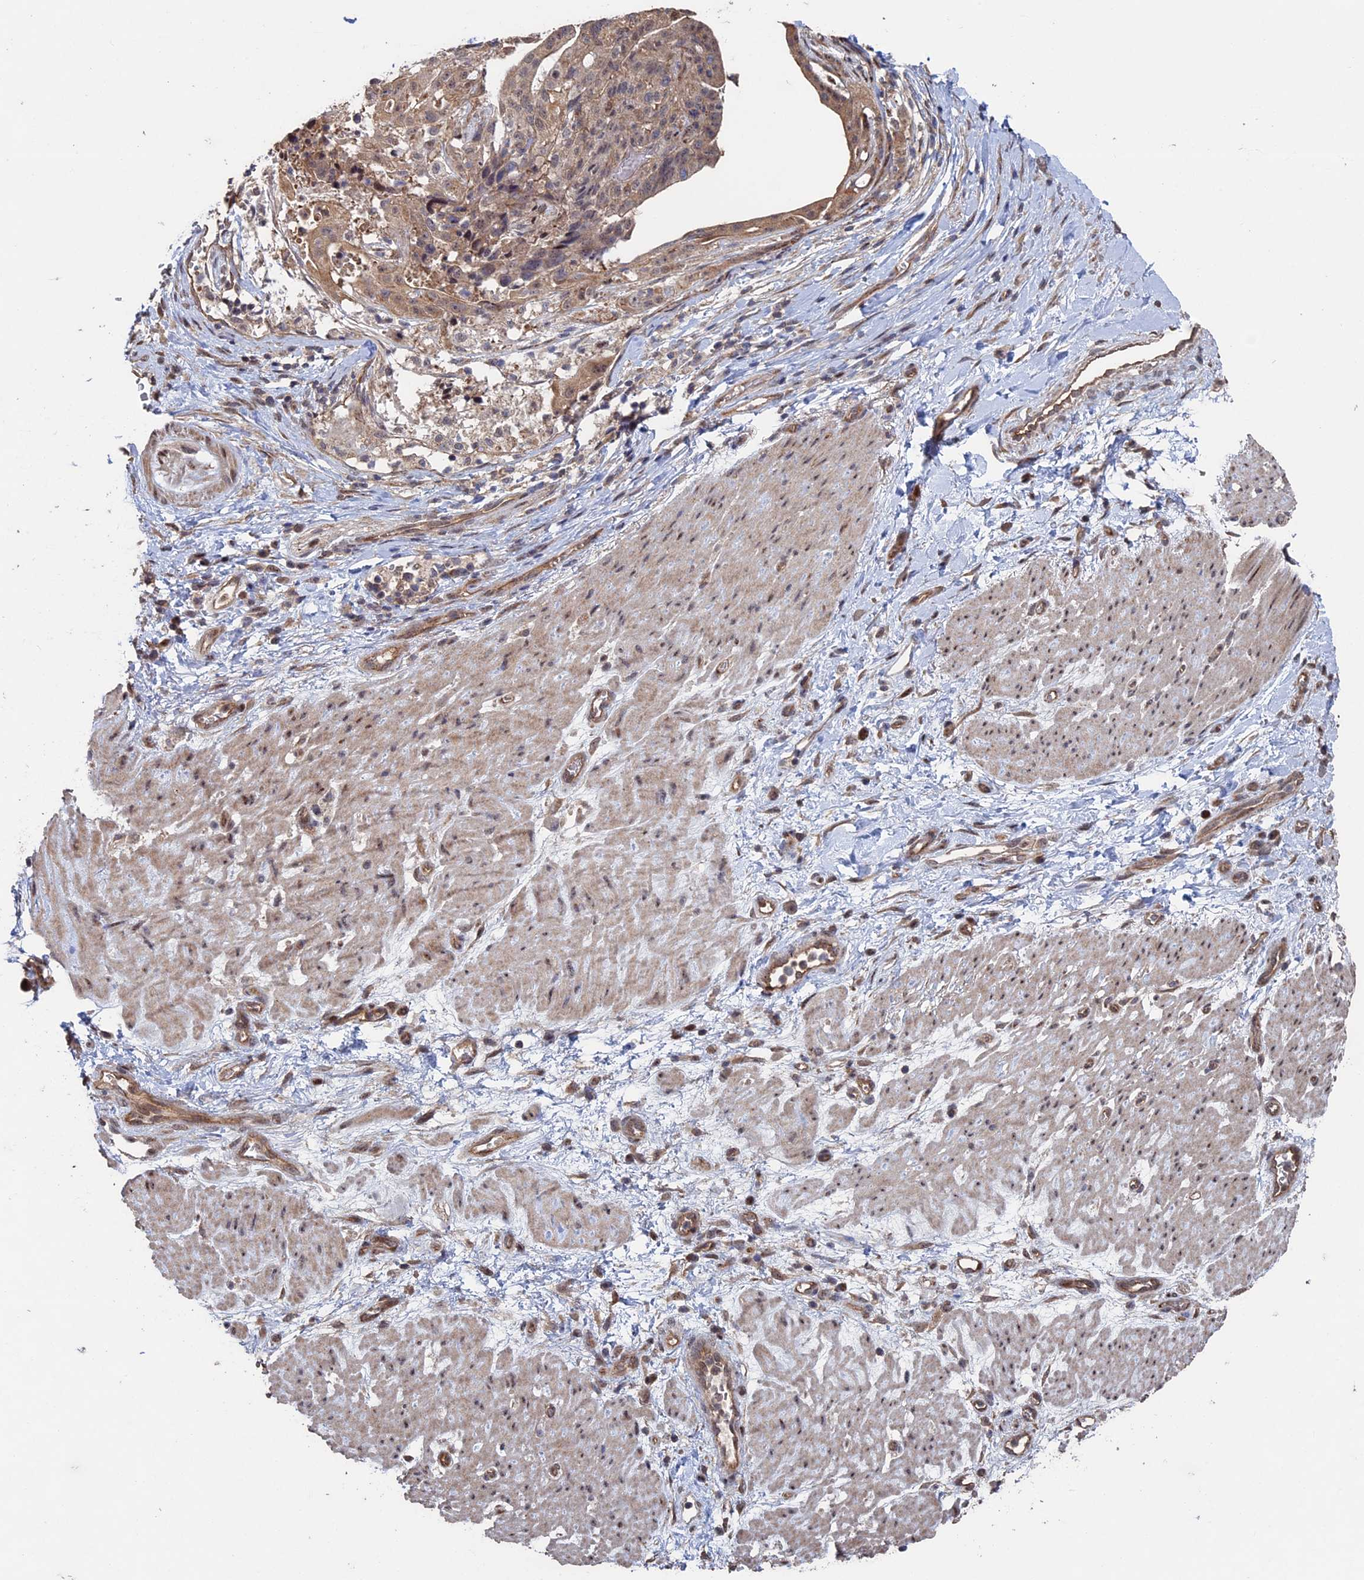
{"staining": {"intensity": "weak", "quantity": ">75%", "location": "cytoplasmic/membranous"}, "tissue": "stomach cancer", "cell_type": "Tumor cells", "image_type": "cancer", "snomed": [{"axis": "morphology", "description": "Adenocarcinoma, NOS"}, {"axis": "topography", "description": "Stomach"}], "caption": "Protein expression by immunohistochemistry shows weak cytoplasmic/membranous expression in about >75% of tumor cells in stomach cancer (adenocarcinoma). (IHC, brightfield microscopy, high magnification).", "gene": "KIAA1328", "patient": {"sex": "male", "age": 48}}